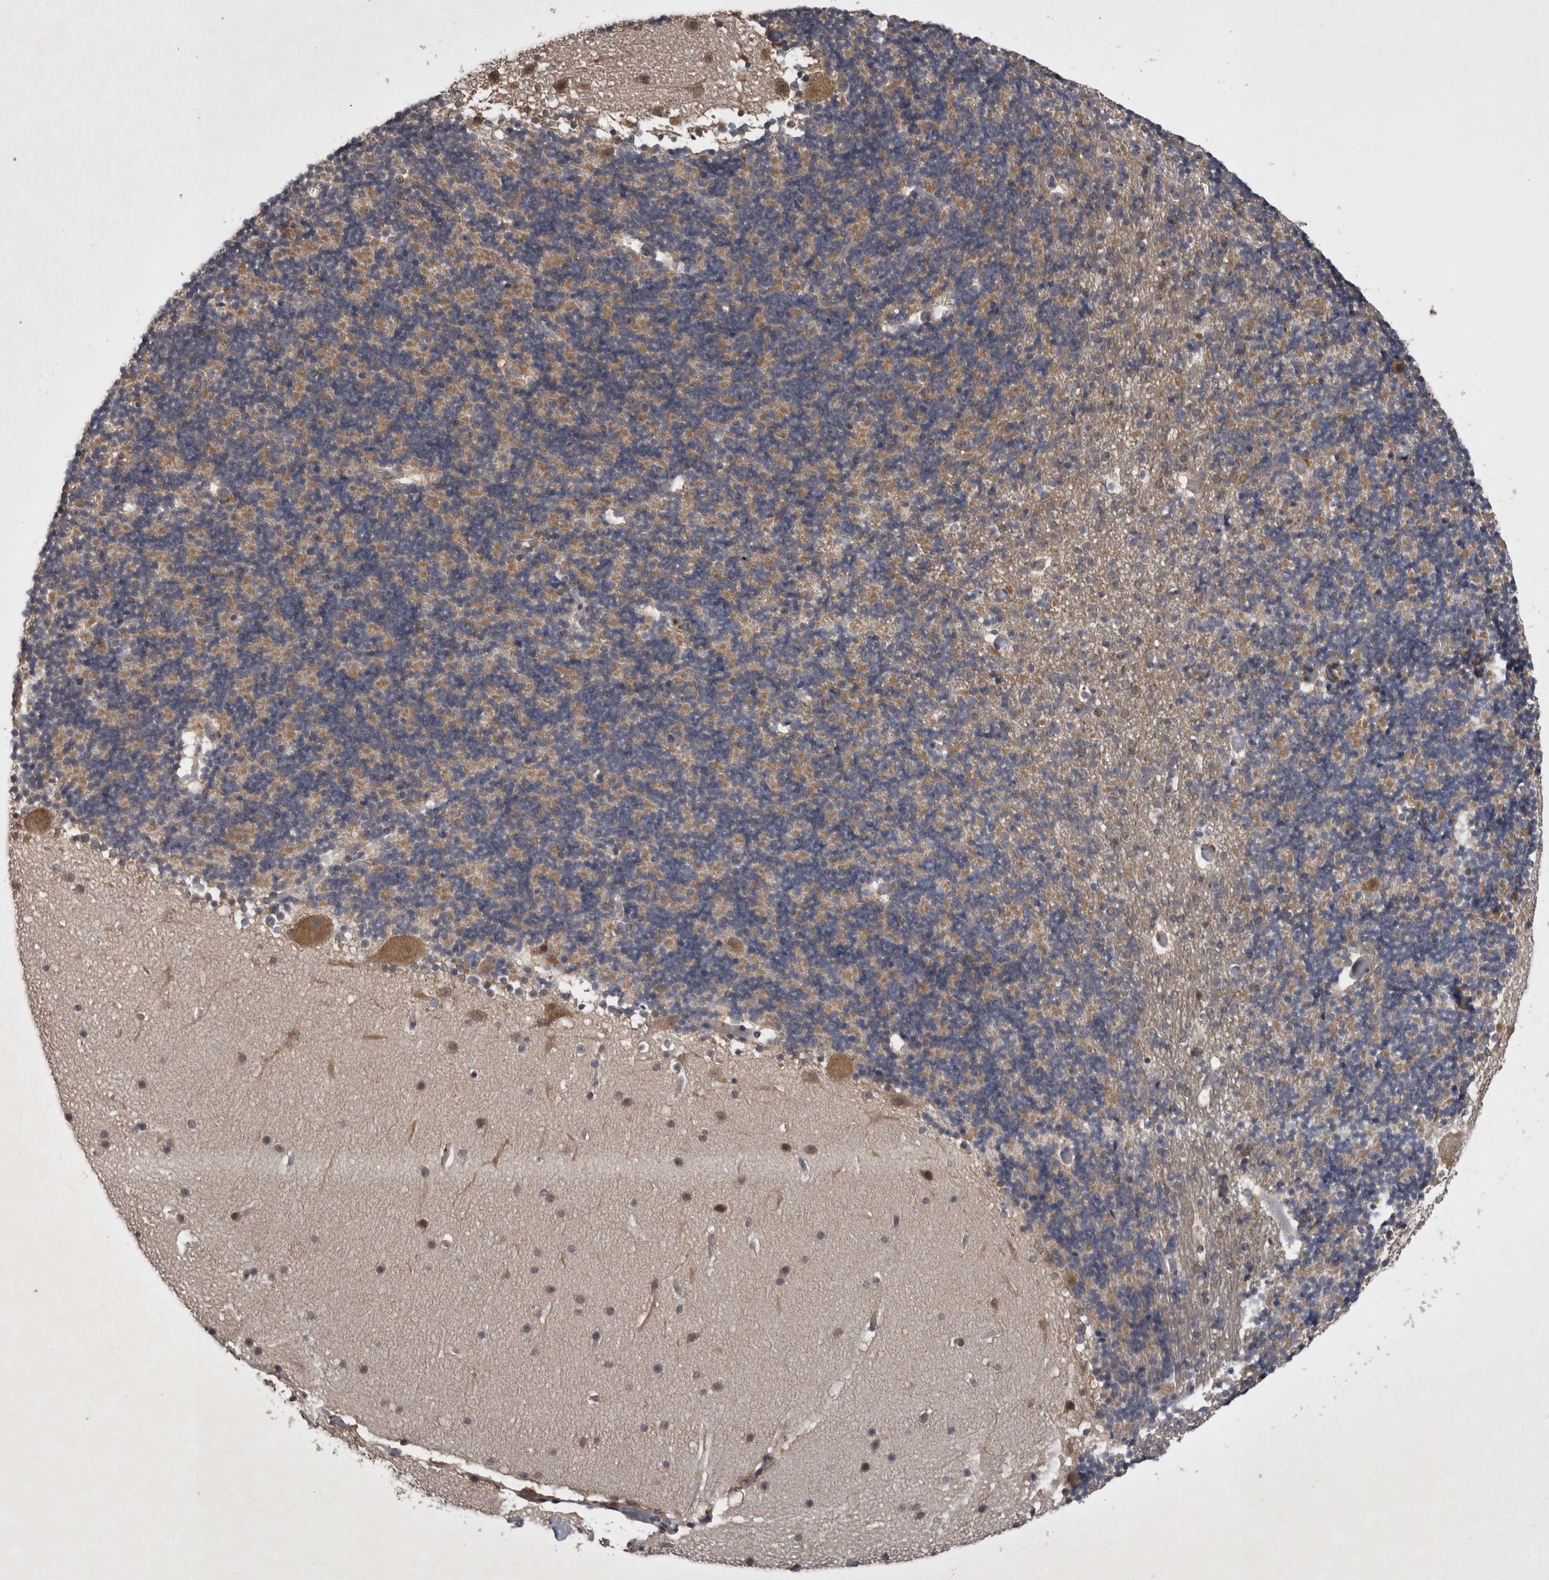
{"staining": {"intensity": "weak", "quantity": "<25%", "location": "cytoplasmic/membranous"}, "tissue": "cerebellum", "cell_type": "Cells in granular layer", "image_type": "normal", "snomed": [{"axis": "morphology", "description": "Normal tissue, NOS"}, {"axis": "topography", "description": "Cerebellum"}], "caption": "Immunohistochemistry image of normal cerebellum: cerebellum stained with DAB (3,3'-diaminobenzidine) demonstrates no significant protein expression in cells in granular layer.", "gene": "ZNF114", "patient": {"sex": "male", "age": 57}}